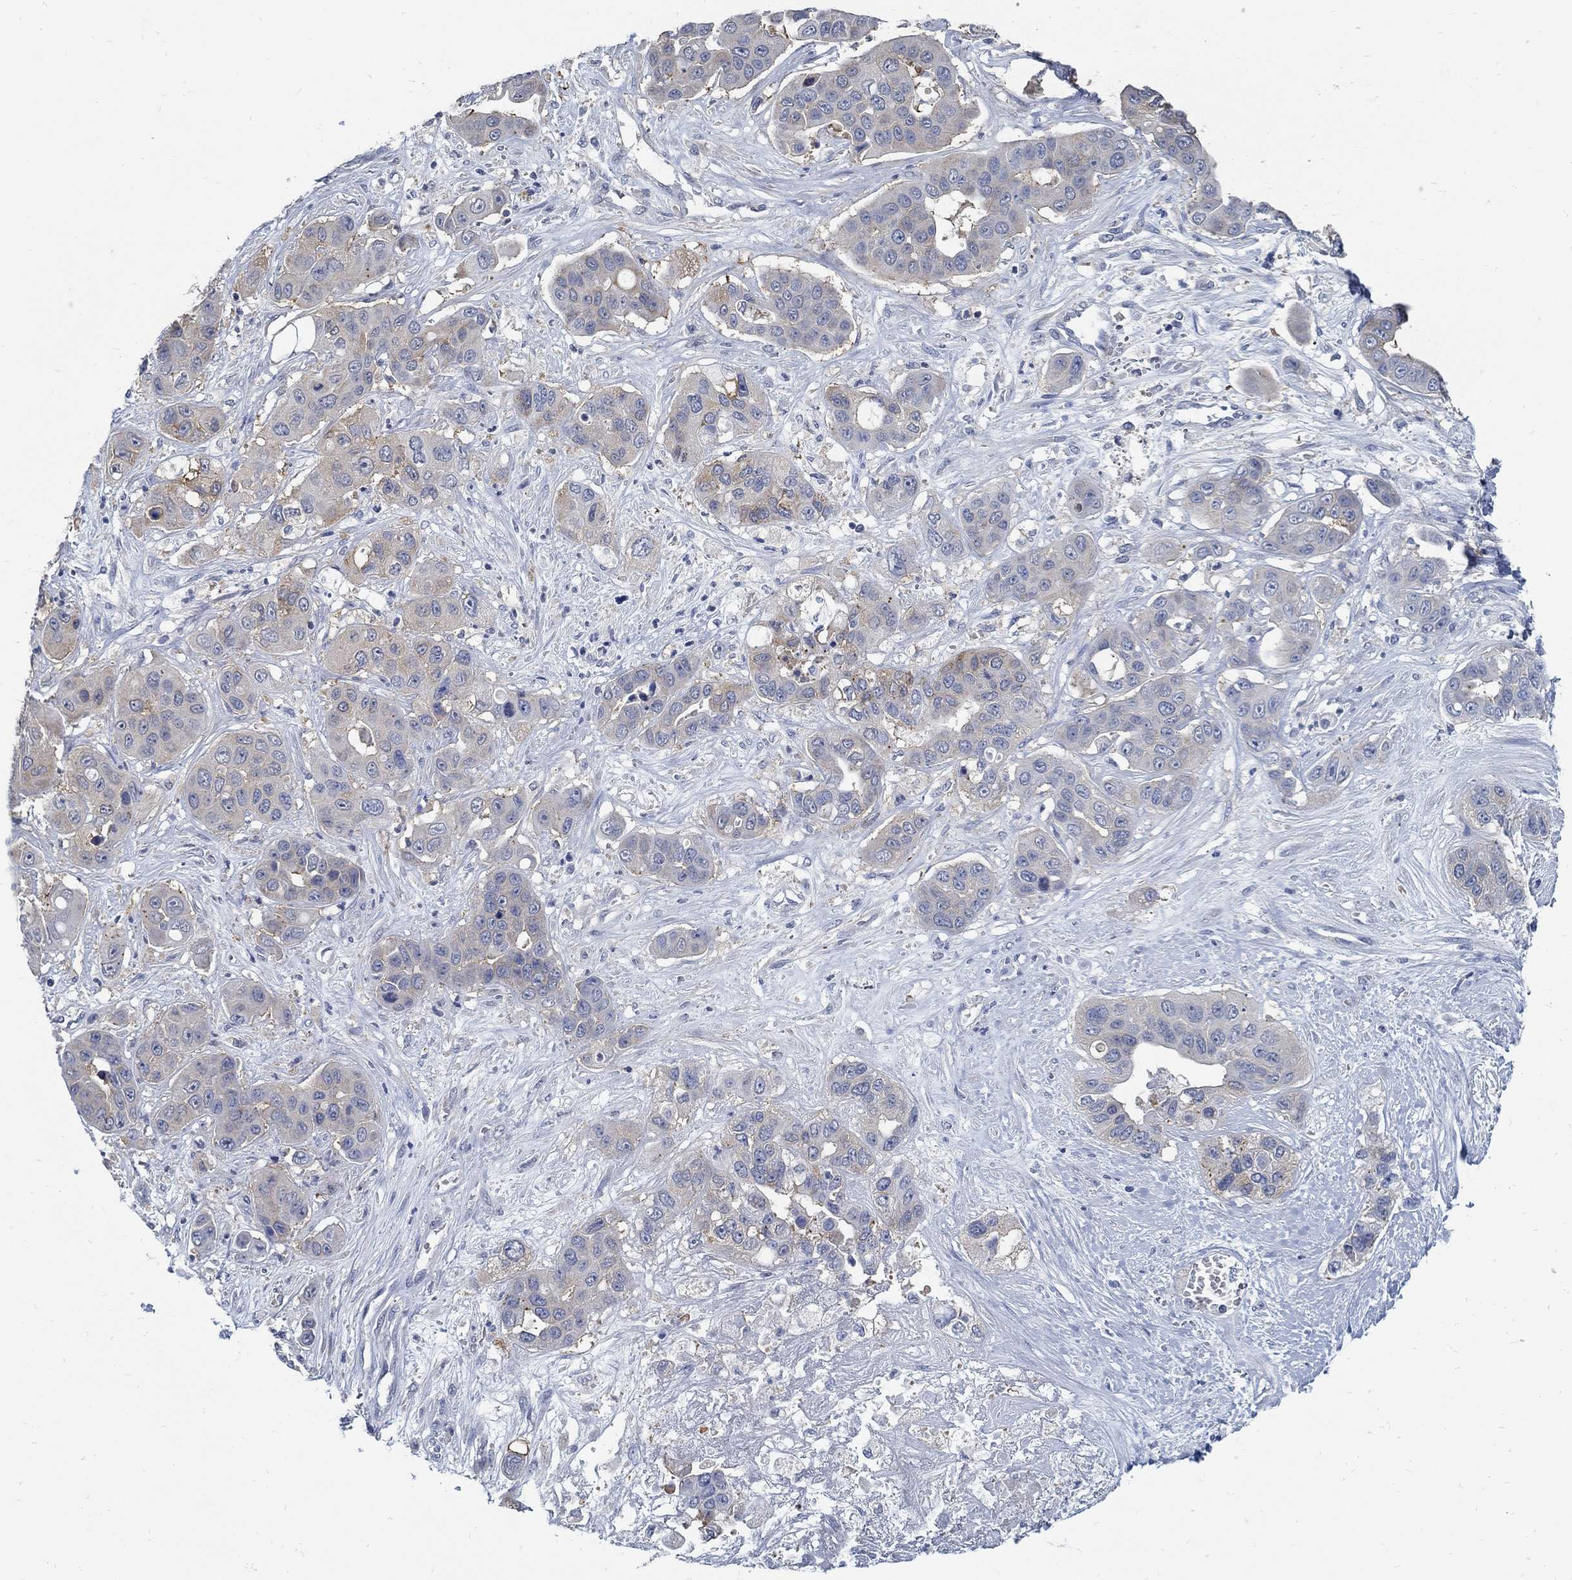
{"staining": {"intensity": "moderate", "quantity": "<25%", "location": "cytoplasmic/membranous"}, "tissue": "liver cancer", "cell_type": "Tumor cells", "image_type": "cancer", "snomed": [{"axis": "morphology", "description": "Cholangiocarcinoma"}, {"axis": "topography", "description": "Liver"}], "caption": "Liver cancer (cholangiocarcinoma) tissue demonstrates moderate cytoplasmic/membranous positivity in about <25% of tumor cells", "gene": "PCDH11X", "patient": {"sex": "female", "age": 52}}